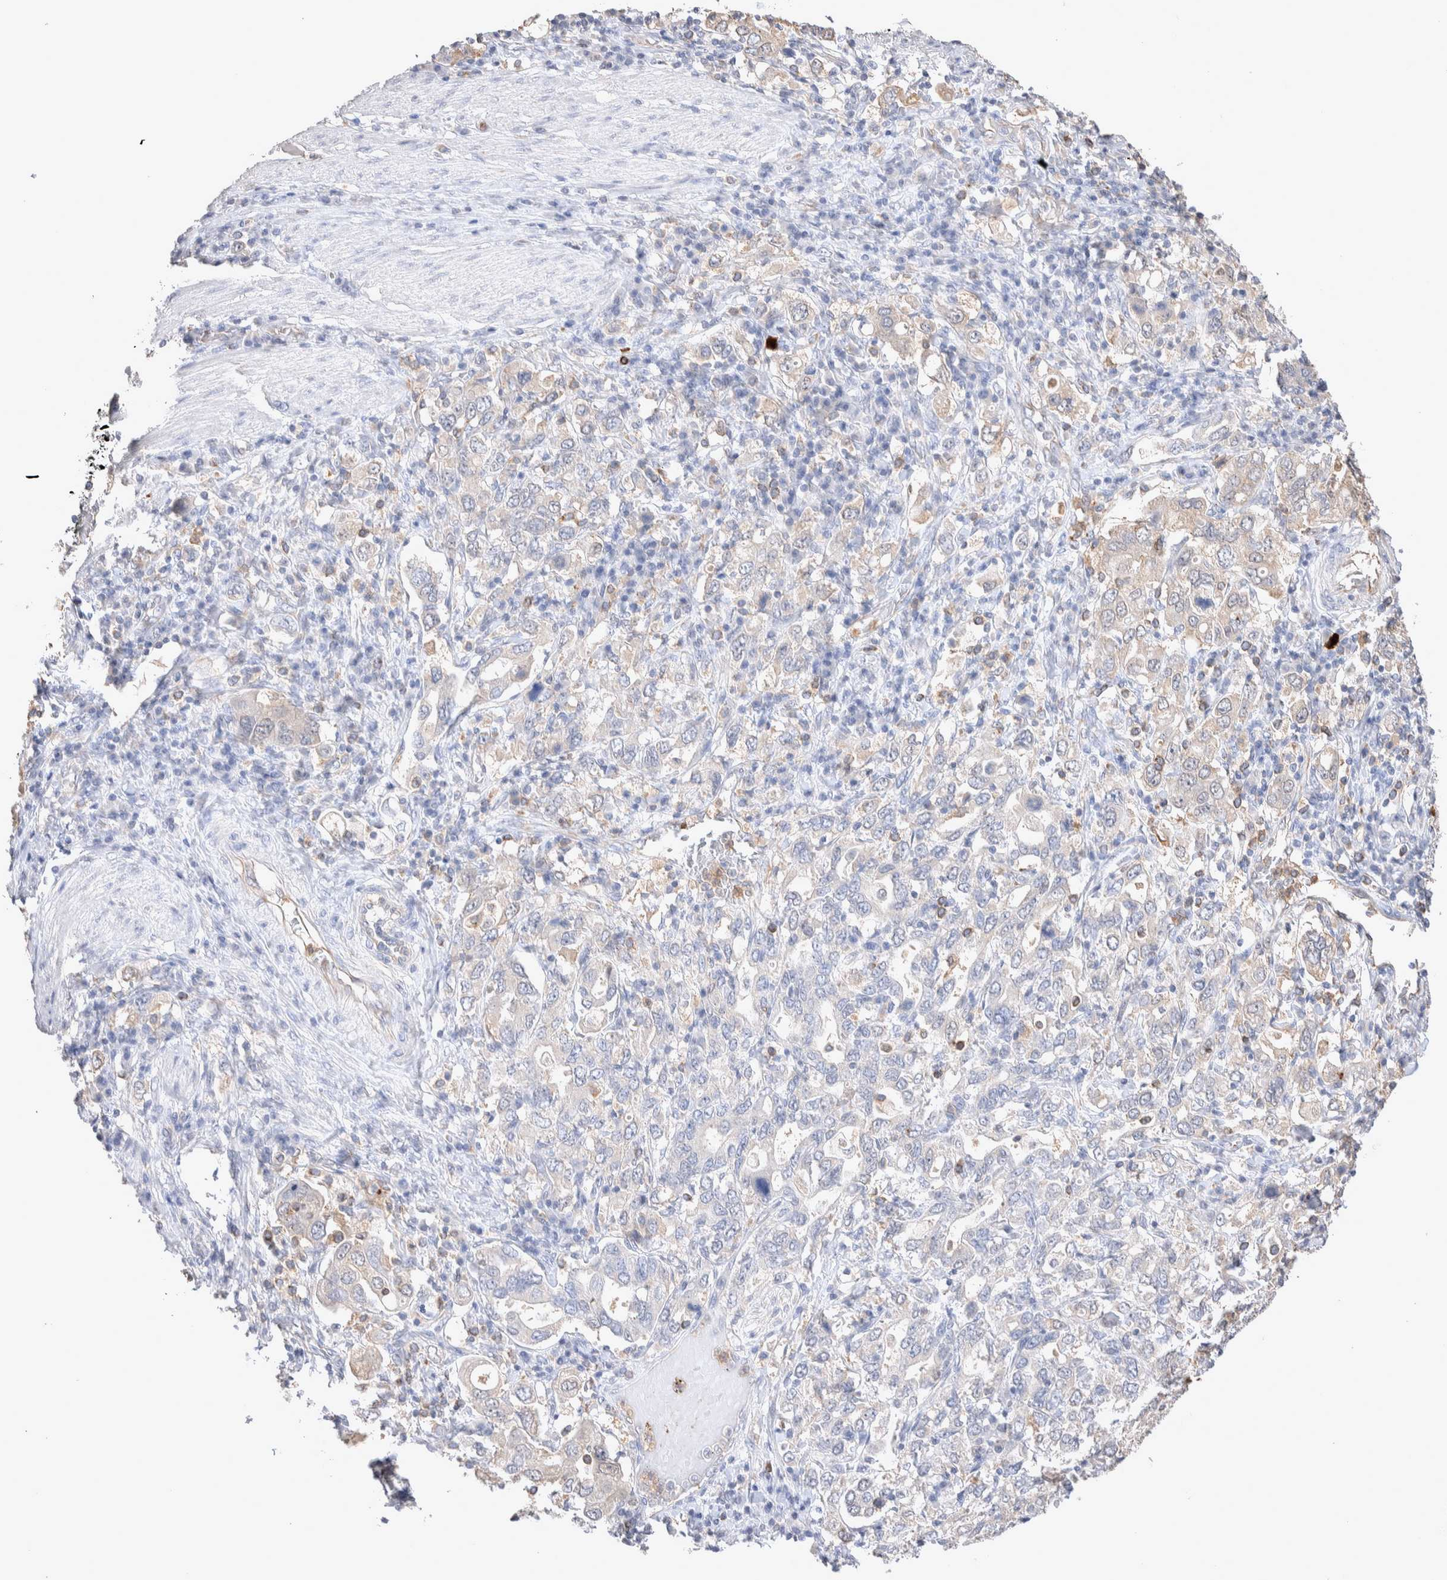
{"staining": {"intensity": "weak", "quantity": "<25%", "location": "cytoplasmic/membranous"}, "tissue": "stomach cancer", "cell_type": "Tumor cells", "image_type": "cancer", "snomed": [{"axis": "morphology", "description": "Adenocarcinoma, NOS"}, {"axis": "topography", "description": "Stomach, upper"}], "caption": "Immunohistochemistry photomicrograph of neoplastic tissue: human stomach cancer stained with DAB (3,3'-diaminobenzidine) exhibits no significant protein expression in tumor cells.", "gene": "FFAR2", "patient": {"sex": "male", "age": 62}}